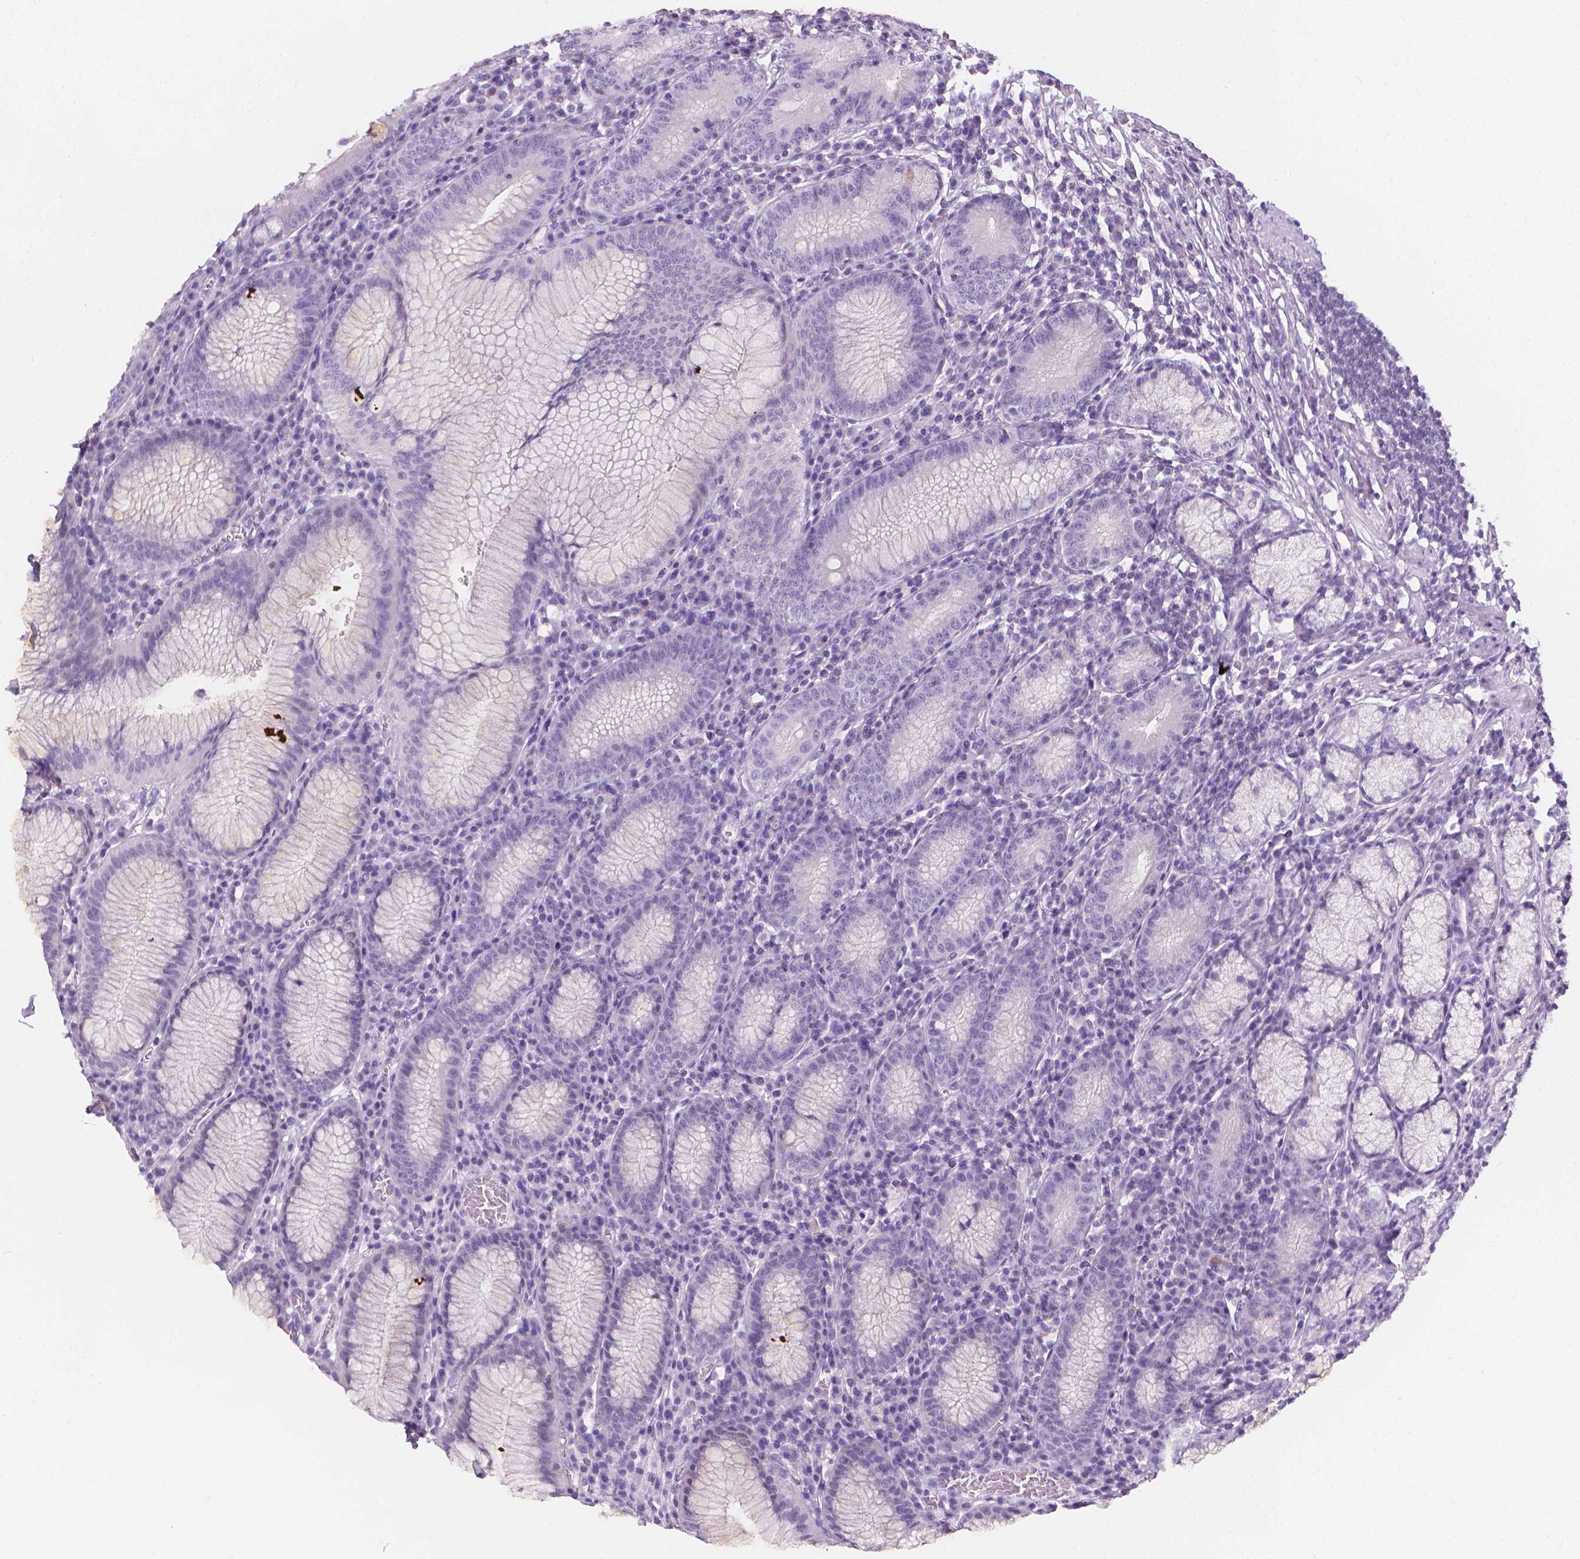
{"staining": {"intensity": "negative", "quantity": "none", "location": "none"}, "tissue": "stomach", "cell_type": "Glandular cells", "image_type": "normal", "snomed": [{"axis": "morphology", "description": "Normal tissue, NOS"}, {"axis": "topography", "description": "Stomach"}], "caption": "The IHC micrograph has no significant expression in glandular cells of stomach.", "gene": "DCAF8L1", "patient": {"sex": "male", "age": 55}}